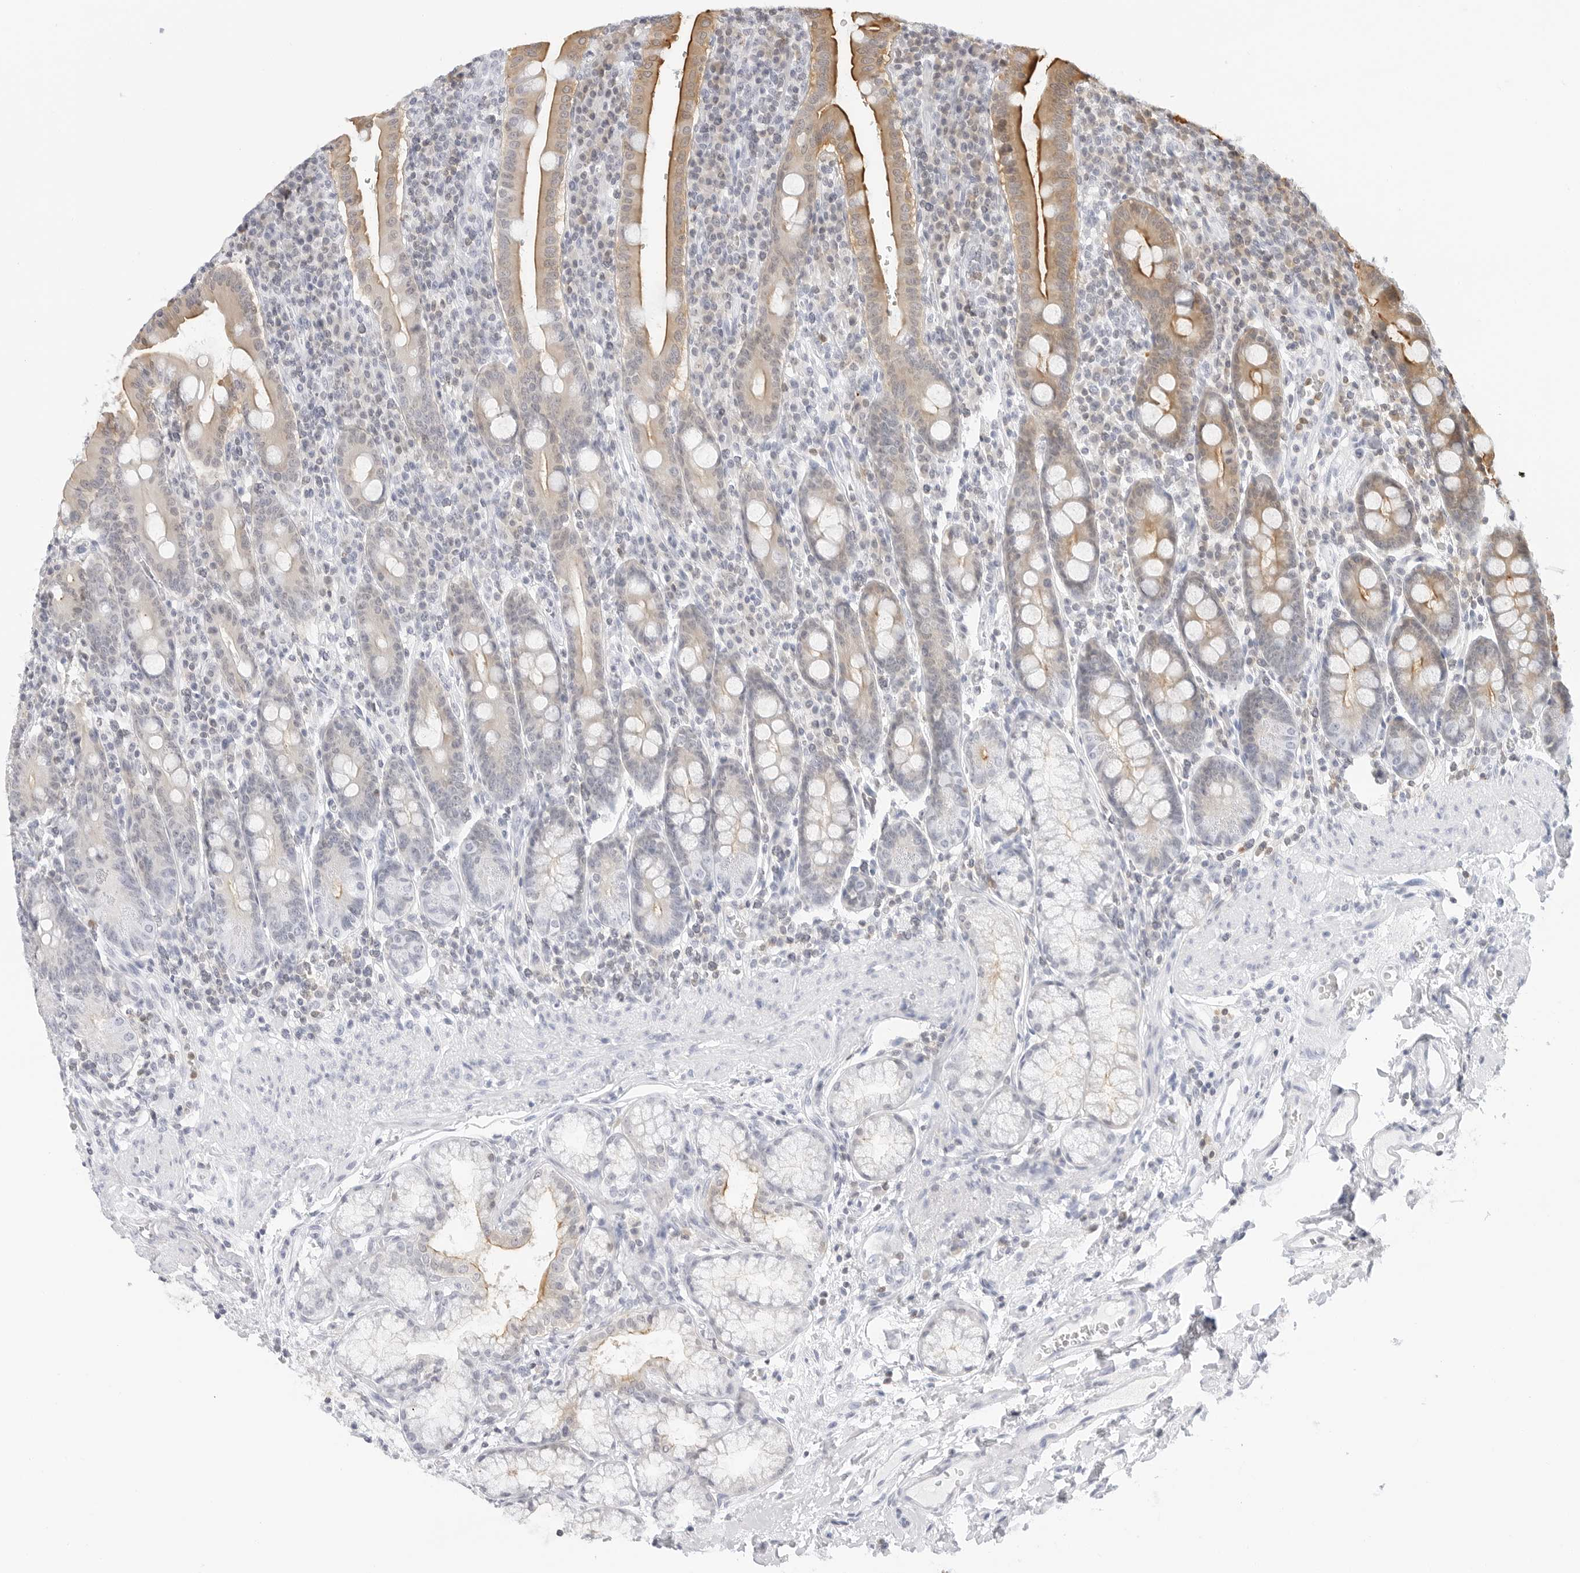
{"staining": {"intensity": "strong", "quantity": "25%-75%", "location": "cytoplasmic/membranous"}, "tissue": "duodenum", "cell_type": "Glandular cells", "image_type": "normal", "snomed": [{"axis": "morphology", "description": "Normal tissue, NOS"}, {"axis": "morphology", "description": "Adenocarcinoma, NOS"}, {"axis": "topography", "description": "Pancreas"}, {"axis": "topography", "description": "Duodenum"}], "caption": "Brown immunohistochemical staining in unremarkable duodenum shows strong cytoplasmic/membranous positivity in approximately 25%-75% of glandular cells.", "gene": "SLC9A3R1", "patient": {"sex": "male", "age": 50}}